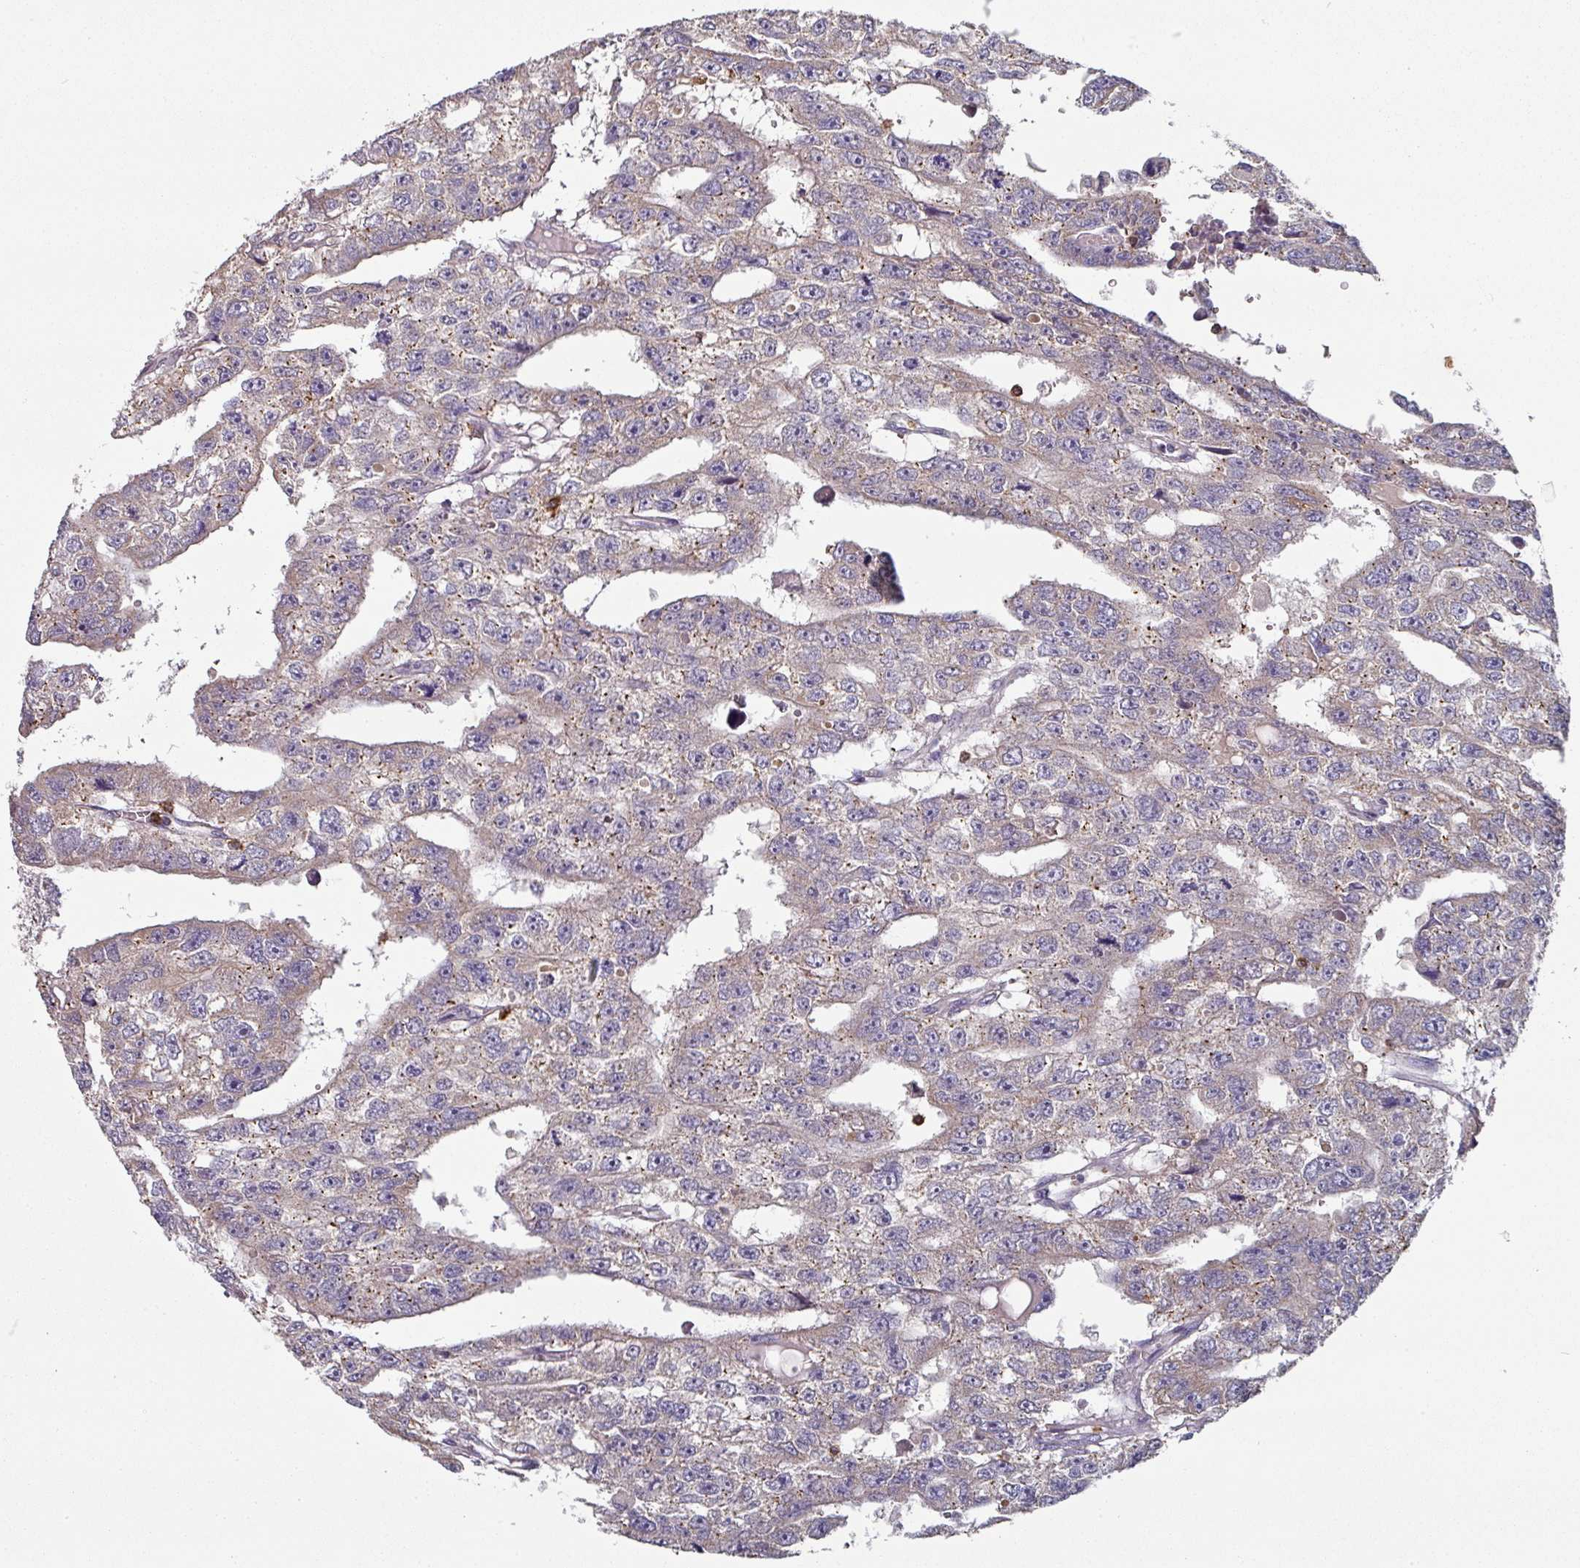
{"staining": {"intensity": "weak", "quantity": "25%-75%", "location": "cytoplasmic/membranous"}, "tissue": "testis cancer", "cell_type": "Tumor cells", "image_type": "cancer", "snomed": [{"axis": "morphology", "description": "Carcinoma, Embryonal, NOS"}, {"axis": "topography", "description": "Testis"}], "caption": "High-magnification brightfield microscopy of testis cancer stained with DAB (3,3'-diaminobenzidine) (brown) and counterstained with hematoxylin (blue). tumor cells exhibit weak cytoplasmic/membranous staining is present in about25%-75% of cells.", "gene": "CD3G", "patient": {"sex": "male", "age": 20}}